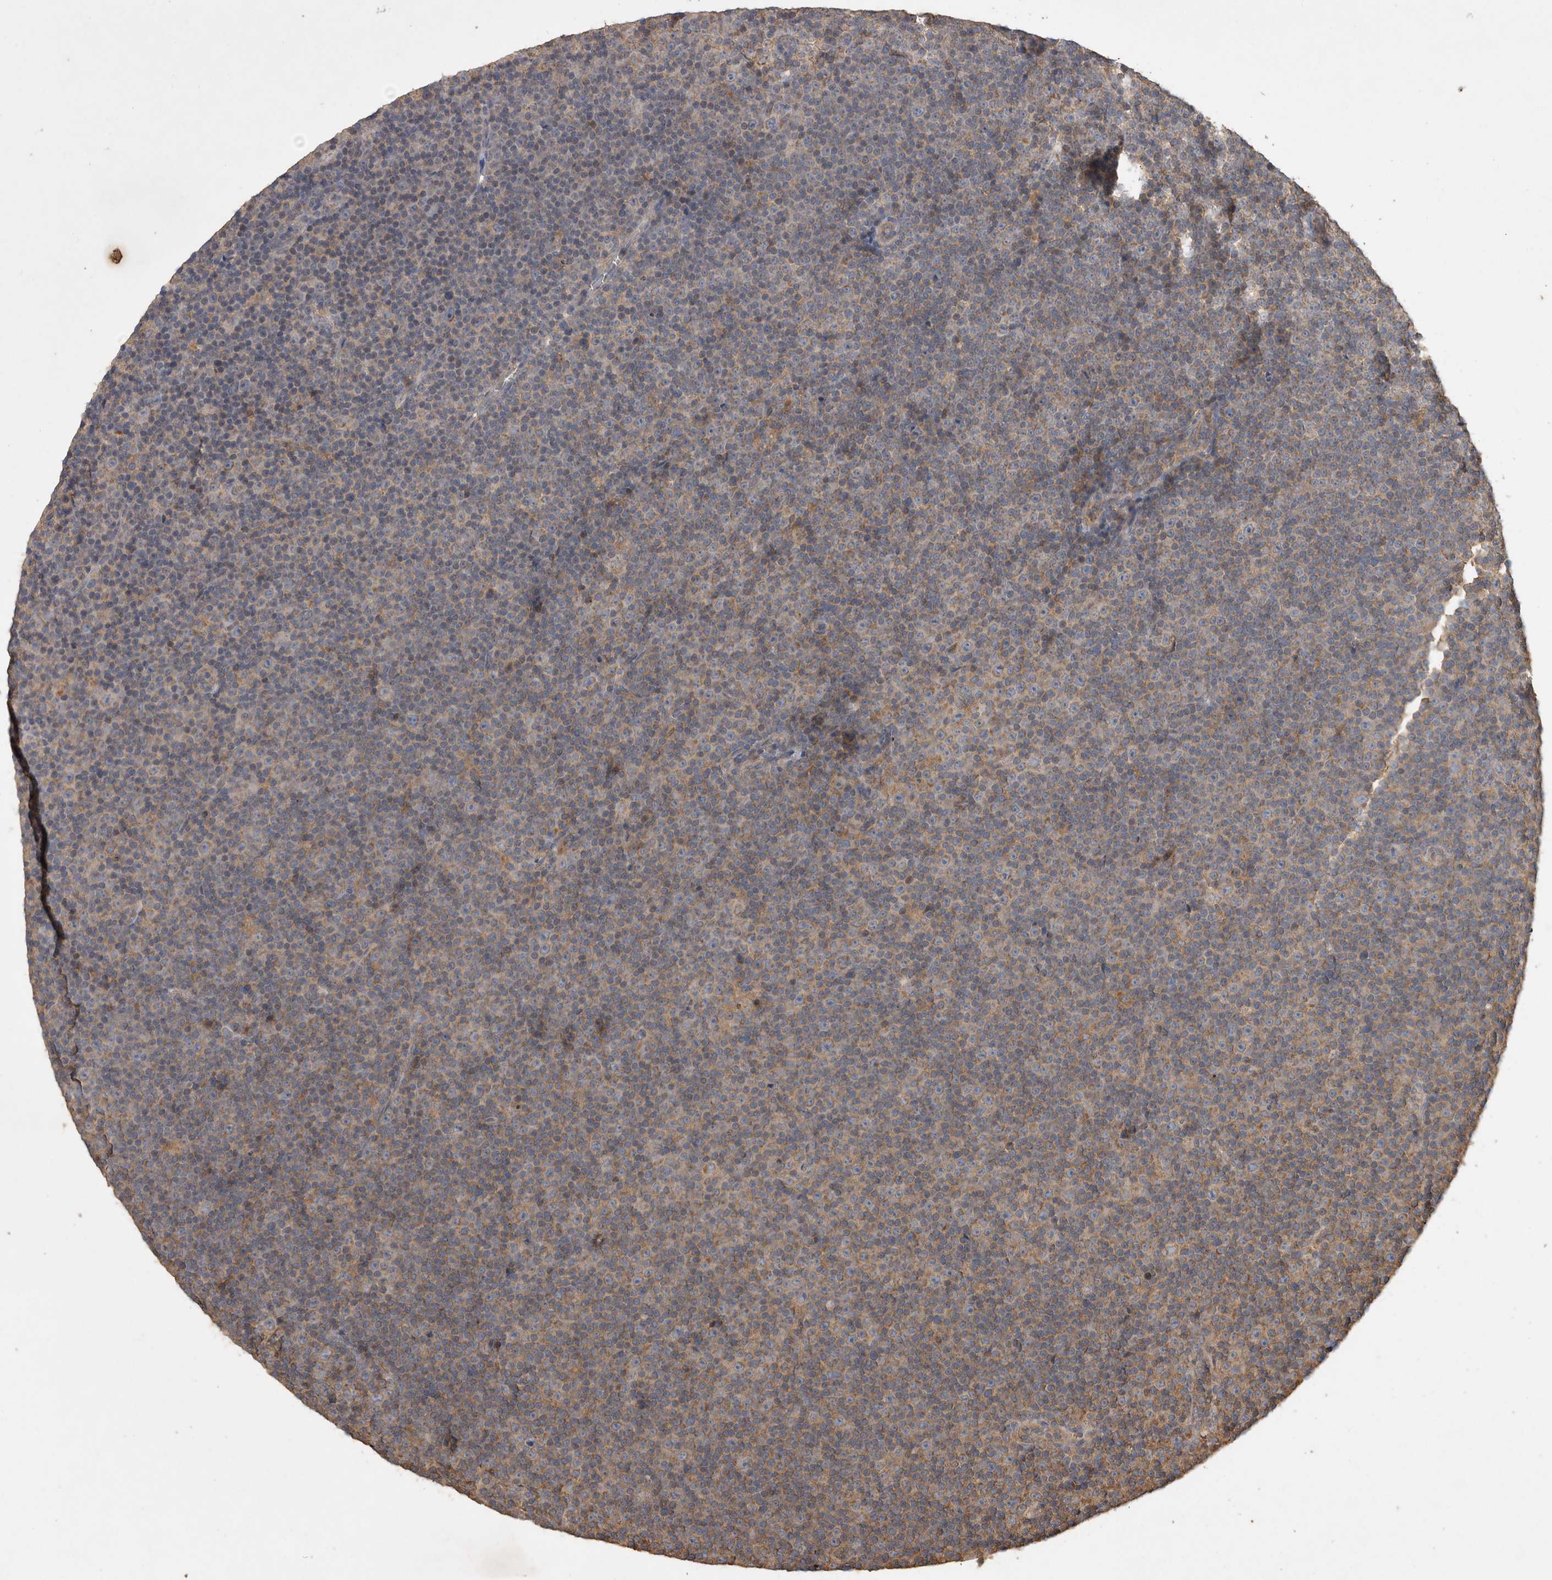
{"staining": {"intensity": "weak", "quantity": "25%-75%", "location": "cytoplasmic/membranous"}, "tissue": "lymphoma", "cell_type": "Tumor cells", "image_type": "cancer", "snomed": [{"axis": "morphology", "description": "Malignant lymphoma, non-Hodgkin's type, Low grade"}, {"axis": "topography", "description": "Lymph node"}], "caption": "Immunohistochemistry (IHC) micrograph of human lymphoma stained for a protein (brown), which exhibits low levels of weak cytoplasmic/membranous staining in approximately 25%-75% of tumor cells.", "gene": "TRMT61B", "patient": {"sex": "female", "age": 67}}